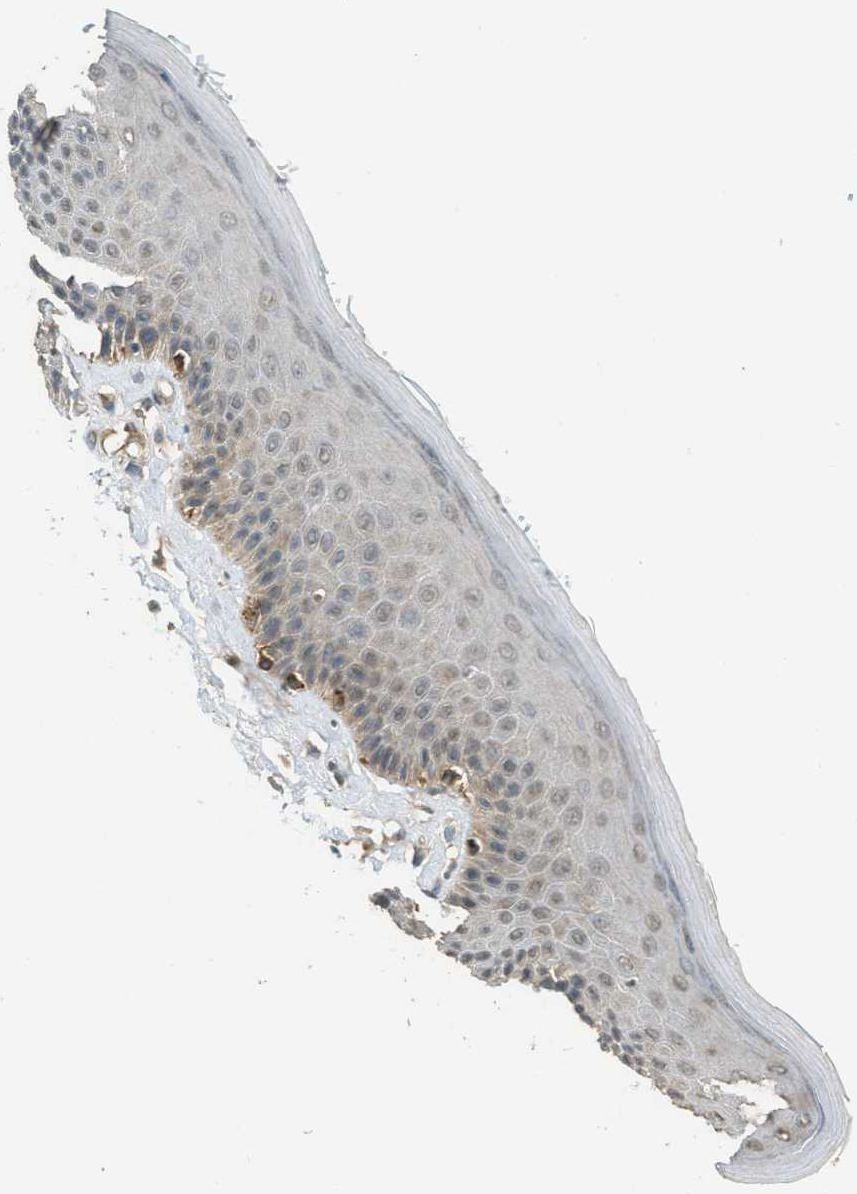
{"staining": {"intensity": "moderate", "quantity": "<25%", "location": "cytoplasmic/membranous"}, "tissue": "skin", "cell_type": "Epidermal cells", "image_type": "normal", "snomed": [{"axis": "morphology", "description": "Normal tissue, NOS"}, {"axis": "topography", "description": "Vulva"}], "caption": "Immunohistochemical staining of unremarkable skin demonstrates moderate cytoplasmic/membranous protein staining in approximately <25% of epidermal cells.", "gene": "IGF2BP2", "patient": {"sex": "female", "age": 73}}